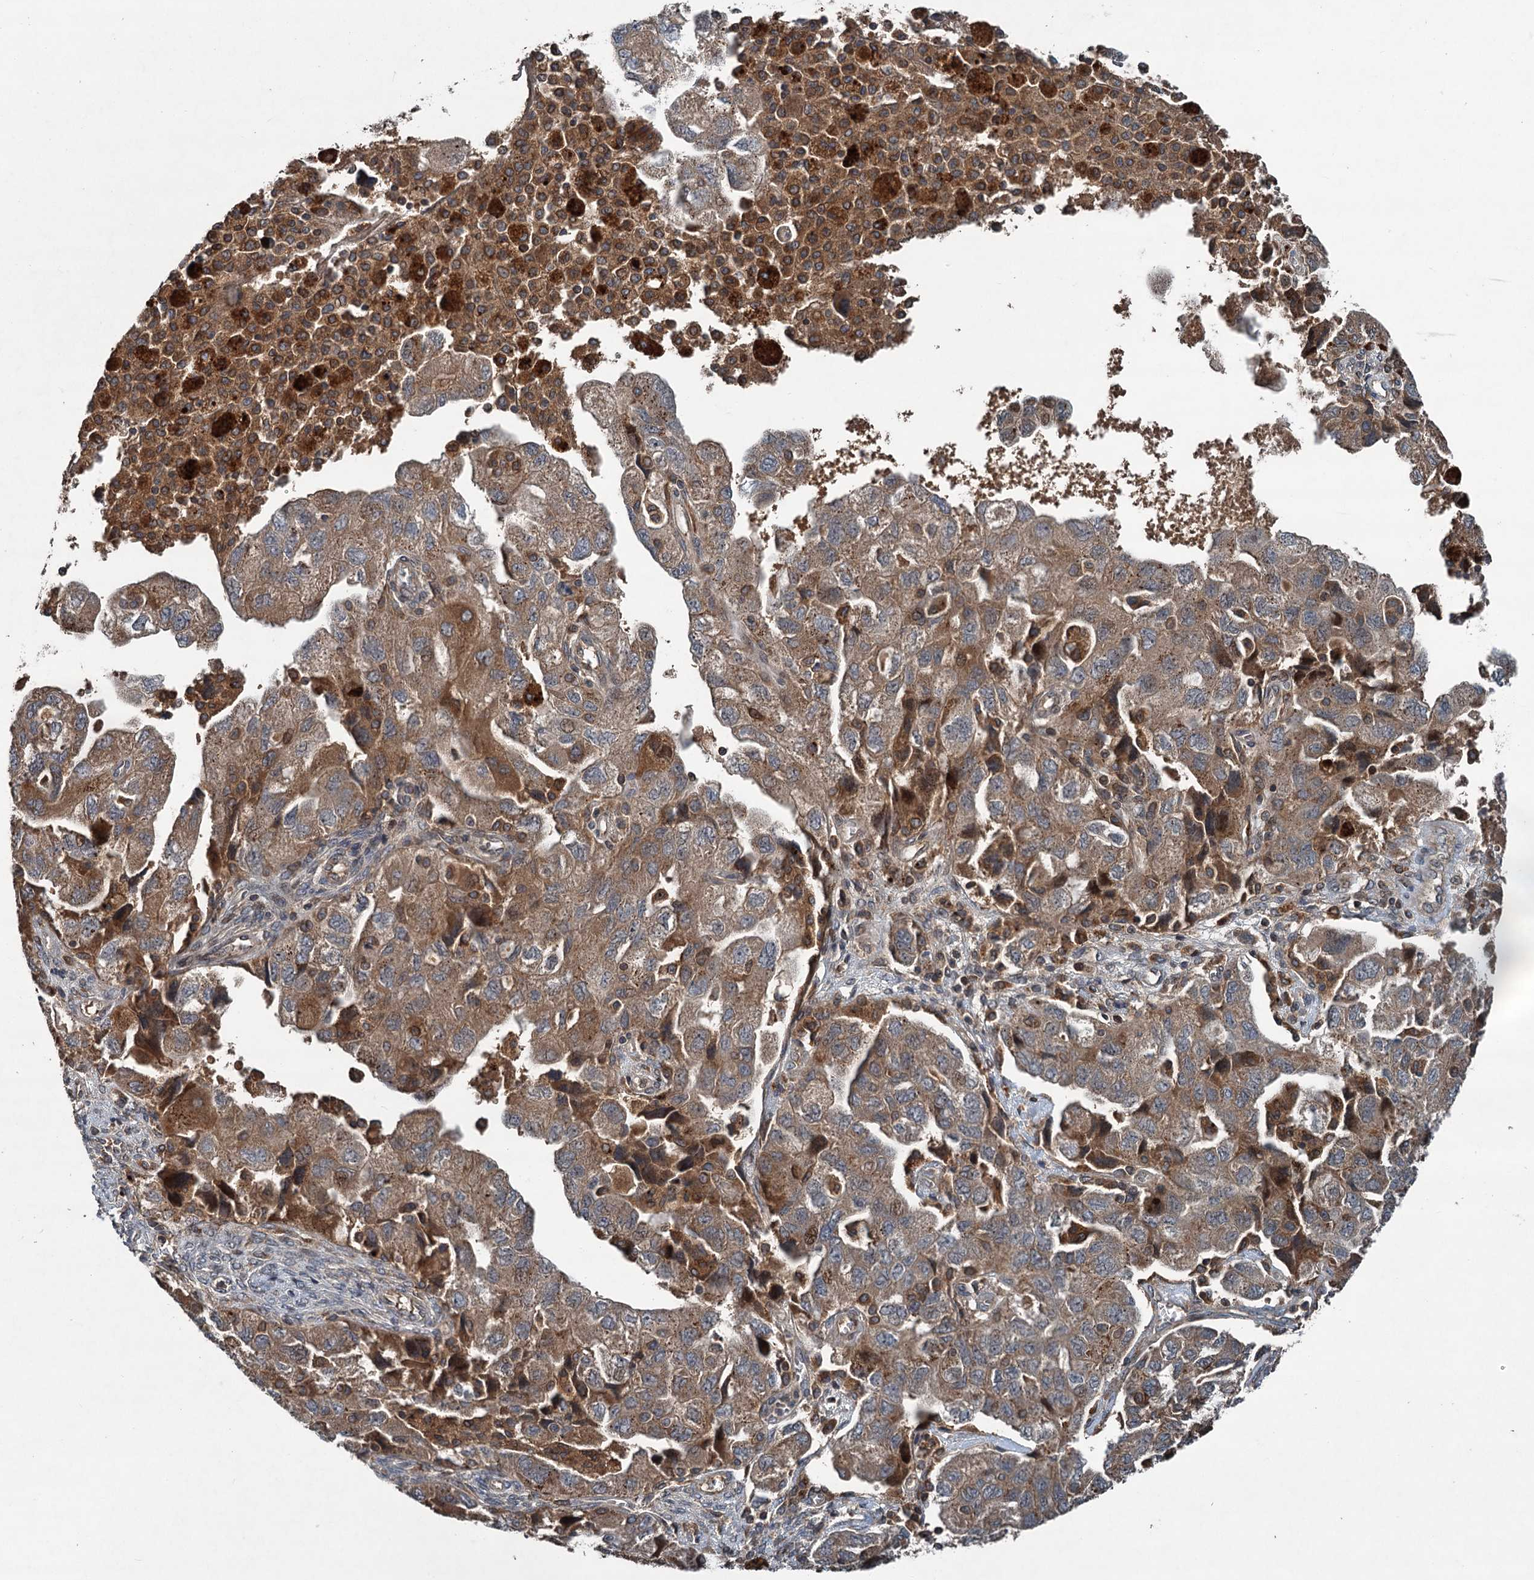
{"staining": {"intensity": "moderate", "quantity": ">75%", "location": "cytoplasmic/membranous"}, "tissue": "ovarian cancer", "cell_type": "Tumor cells", "image_type": "cancer", "snomed": [{"axis": "morphology", "description": "Carcinoma, NOS"}, {"axis": "morphology", "description": "Cystadenocarcinoma, serous, NOS"}, {"axis": "topography", "description": "Ovary"}], "caption": "Tumor cells exhibit medium levels of moderate cytoplasmic/membranous staining in about >75% of cells in human carcinoma (ovarian).", "gene": "TAPBPL", "patient": {"sex": "female", "age": 69}}